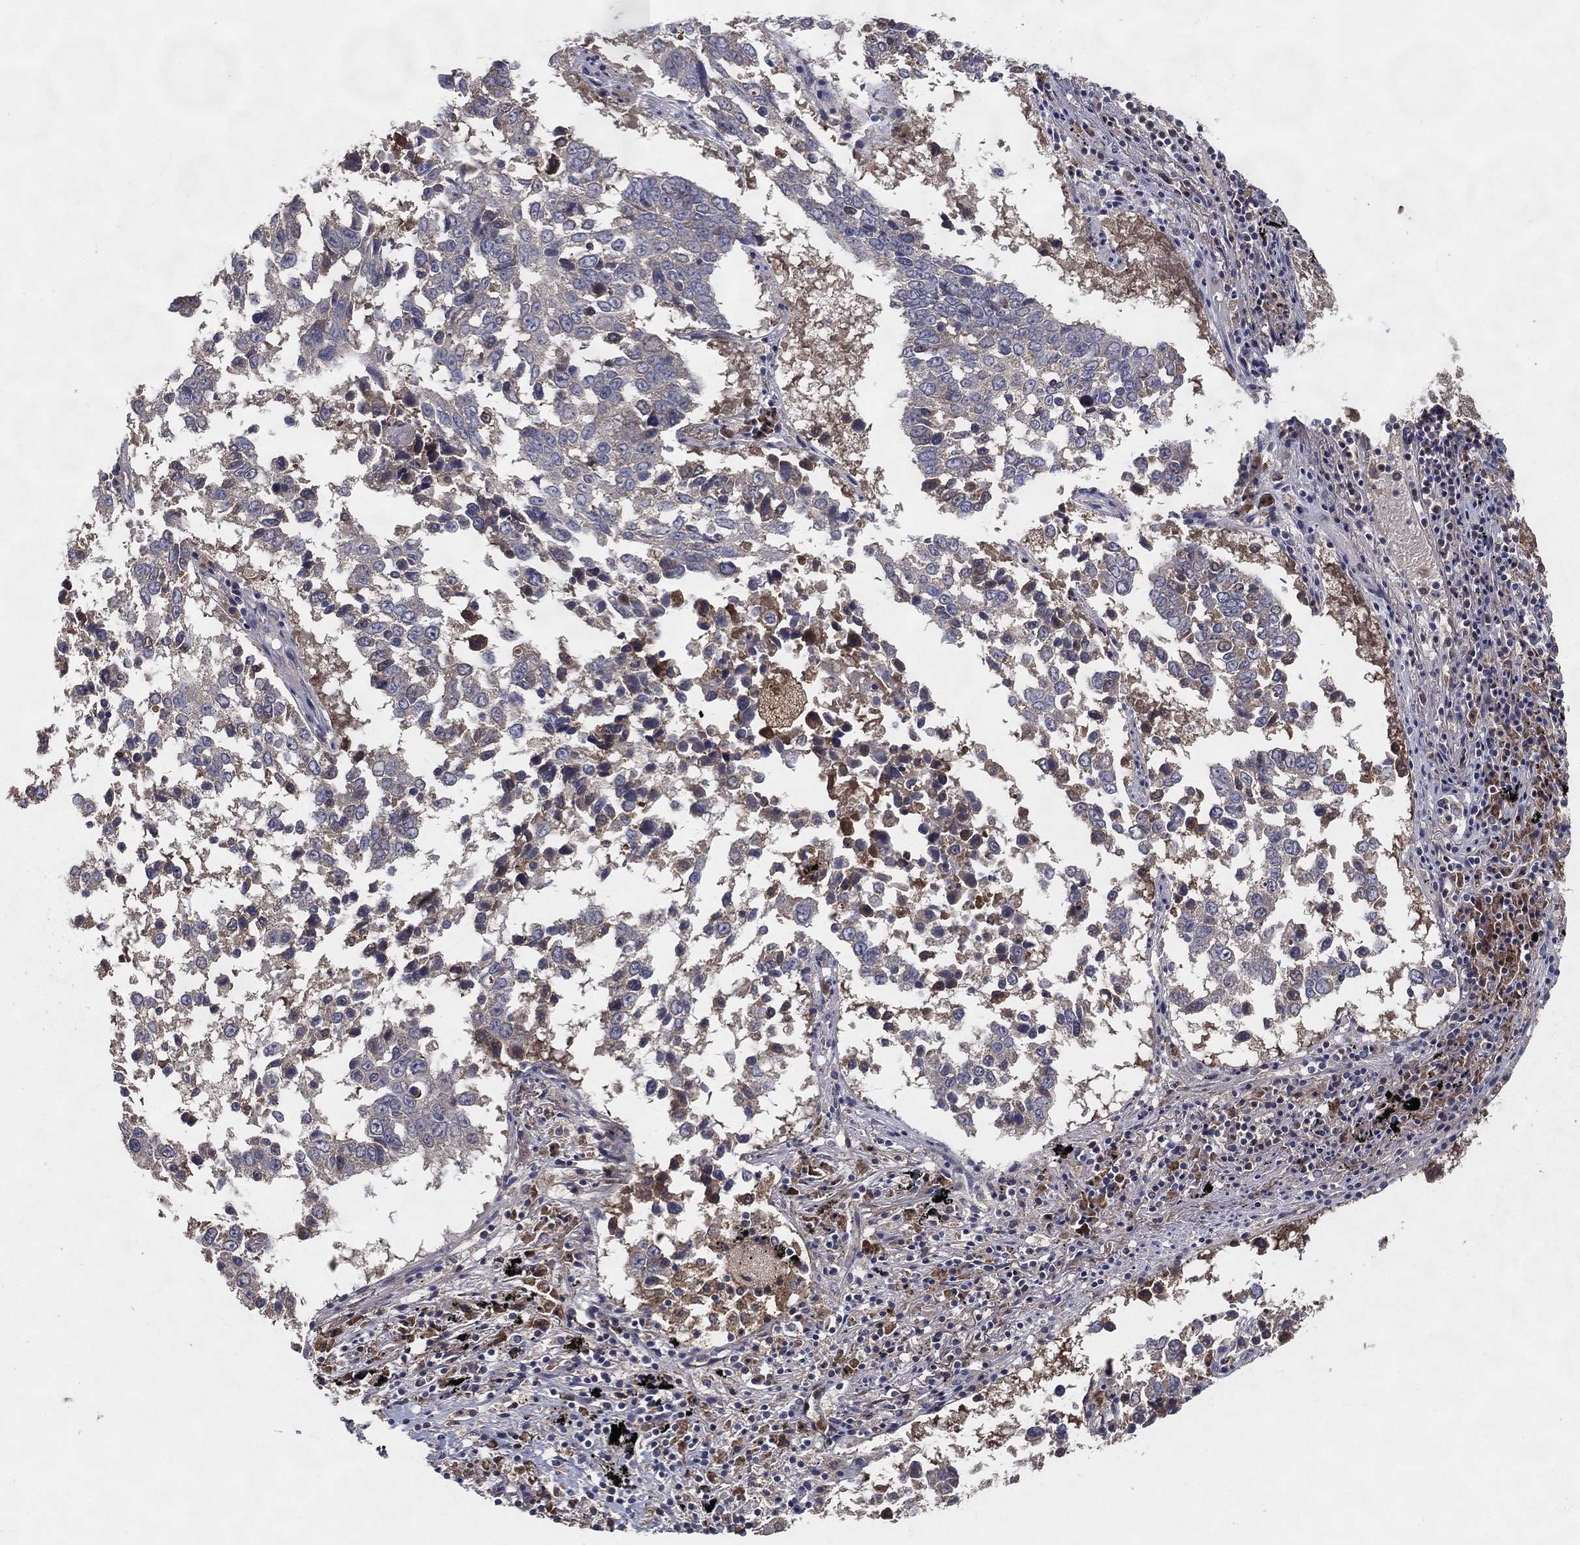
{"staining": {"intensity": "weak", "quantity": "<25%", "location": "cytoplasmic/membranous"}, "tissue": "lung cancer", "cell_type": "Tumor cells", "image_type": "cancer", "snomed": [{"axis": "morphology", "description": "Squamous cell carcinoma, NOS"}, {"axis": "topography", "description": "Lung"}], "caption": "This is an immunohistochemistry (IHC) micrograph of lung cancer. There is no staining in tumor cells.", "gene": "MT-ND1", "patient": {"sex": "male", "age": 82}}